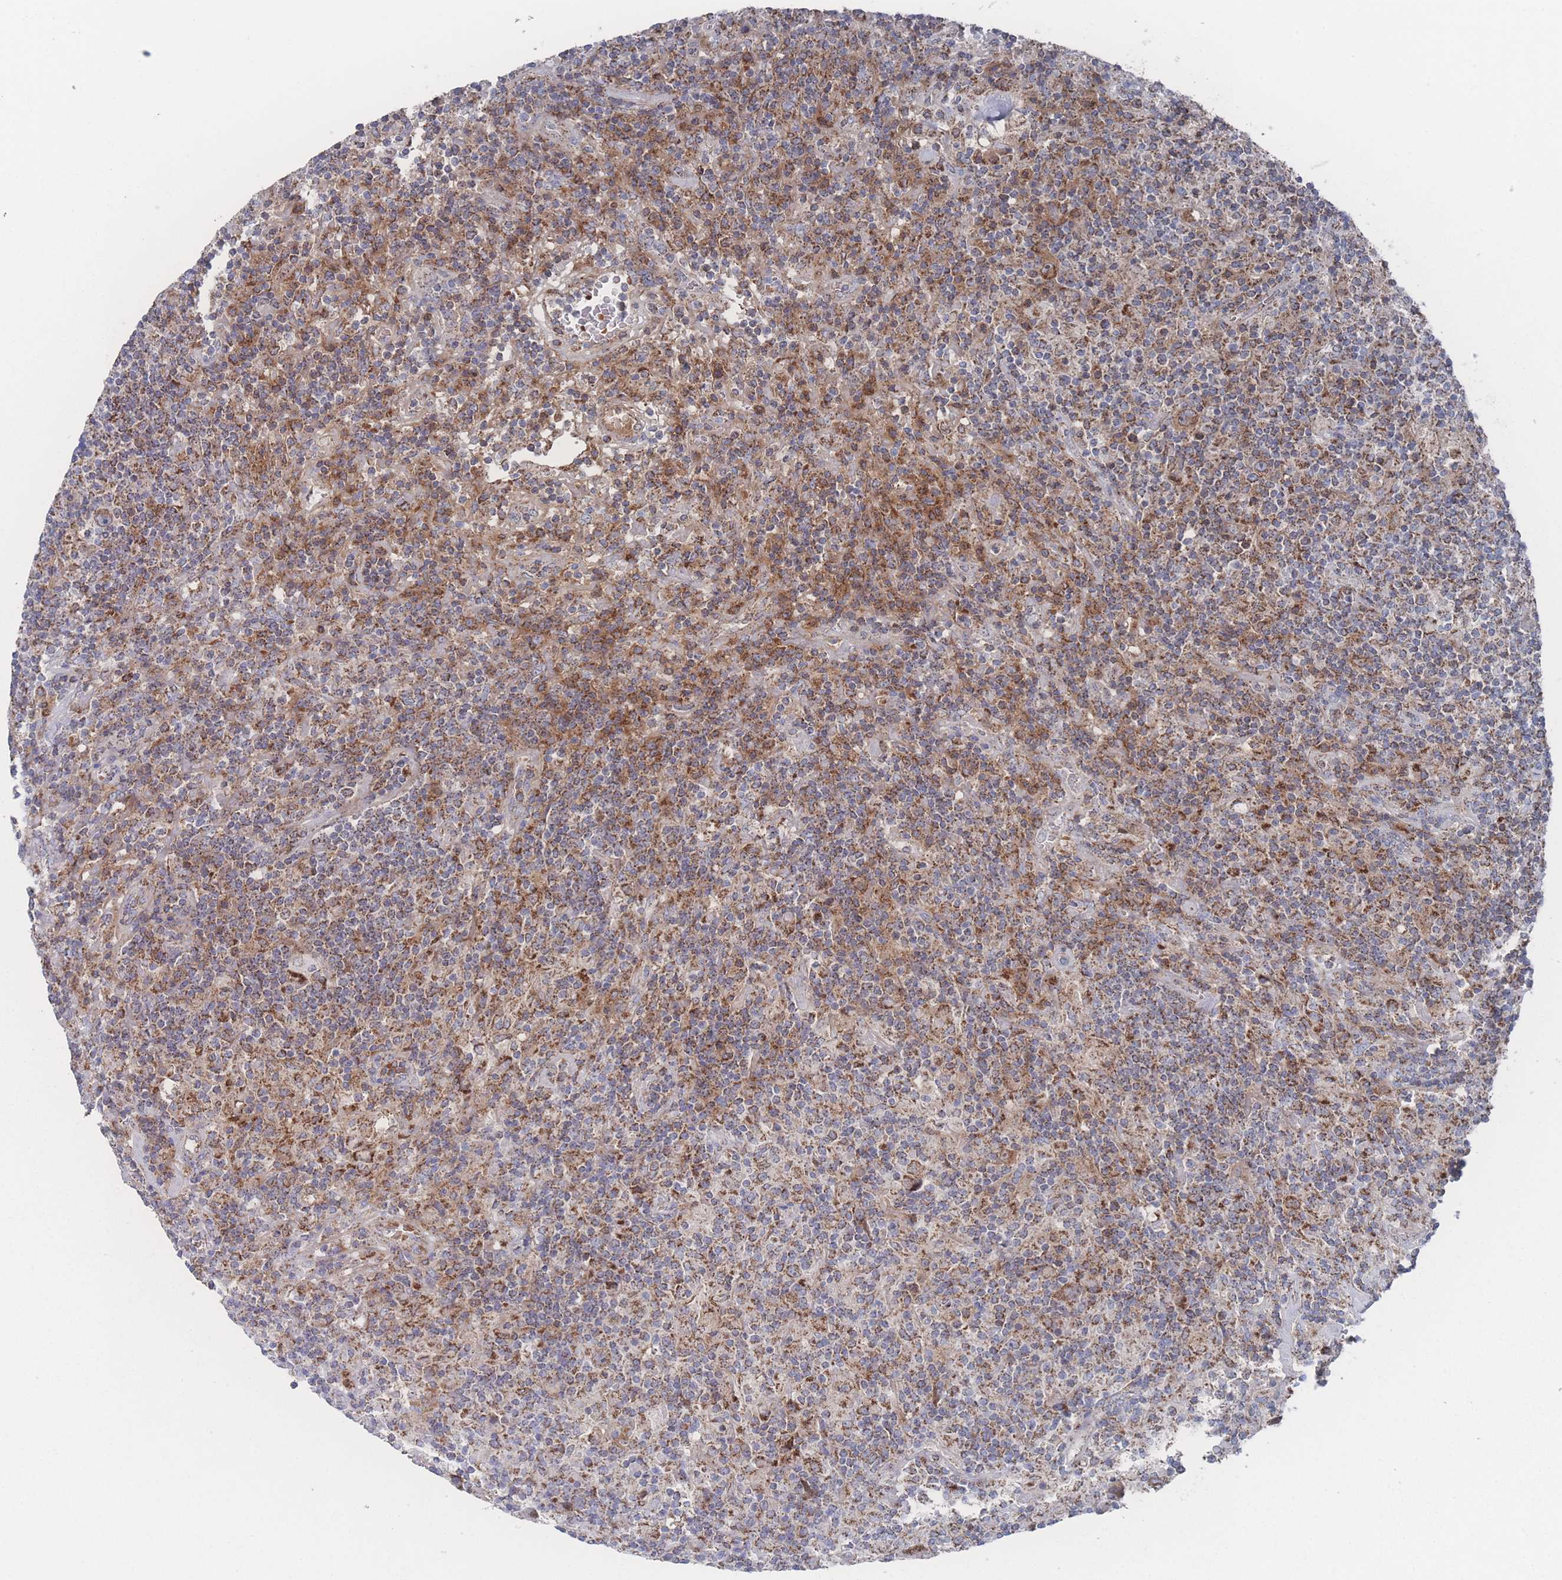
{"staining": {"intensity": "moderate", "quantity": ">75%", "location": "cytoplasmic/membranous"}, "tissue": "lymphoma", "cell_type": "Tumor cells", "image_type": "cancer", "snomed": [{"axis": "morphology", "description": "Hodgkin's disease, NOS"}, {"axis": "topography", "description": "Lymph node"}], "caption": "Tumor cells demonstrate medium levels of moderate cytoplasmic/membranous staining in about >75% of cells in human lymphoma. (DAB IHC, brown staining for protein, blue staining for nuclei).", "gene": "PEX14", "patient": {"sex": "male", "age": 70}}